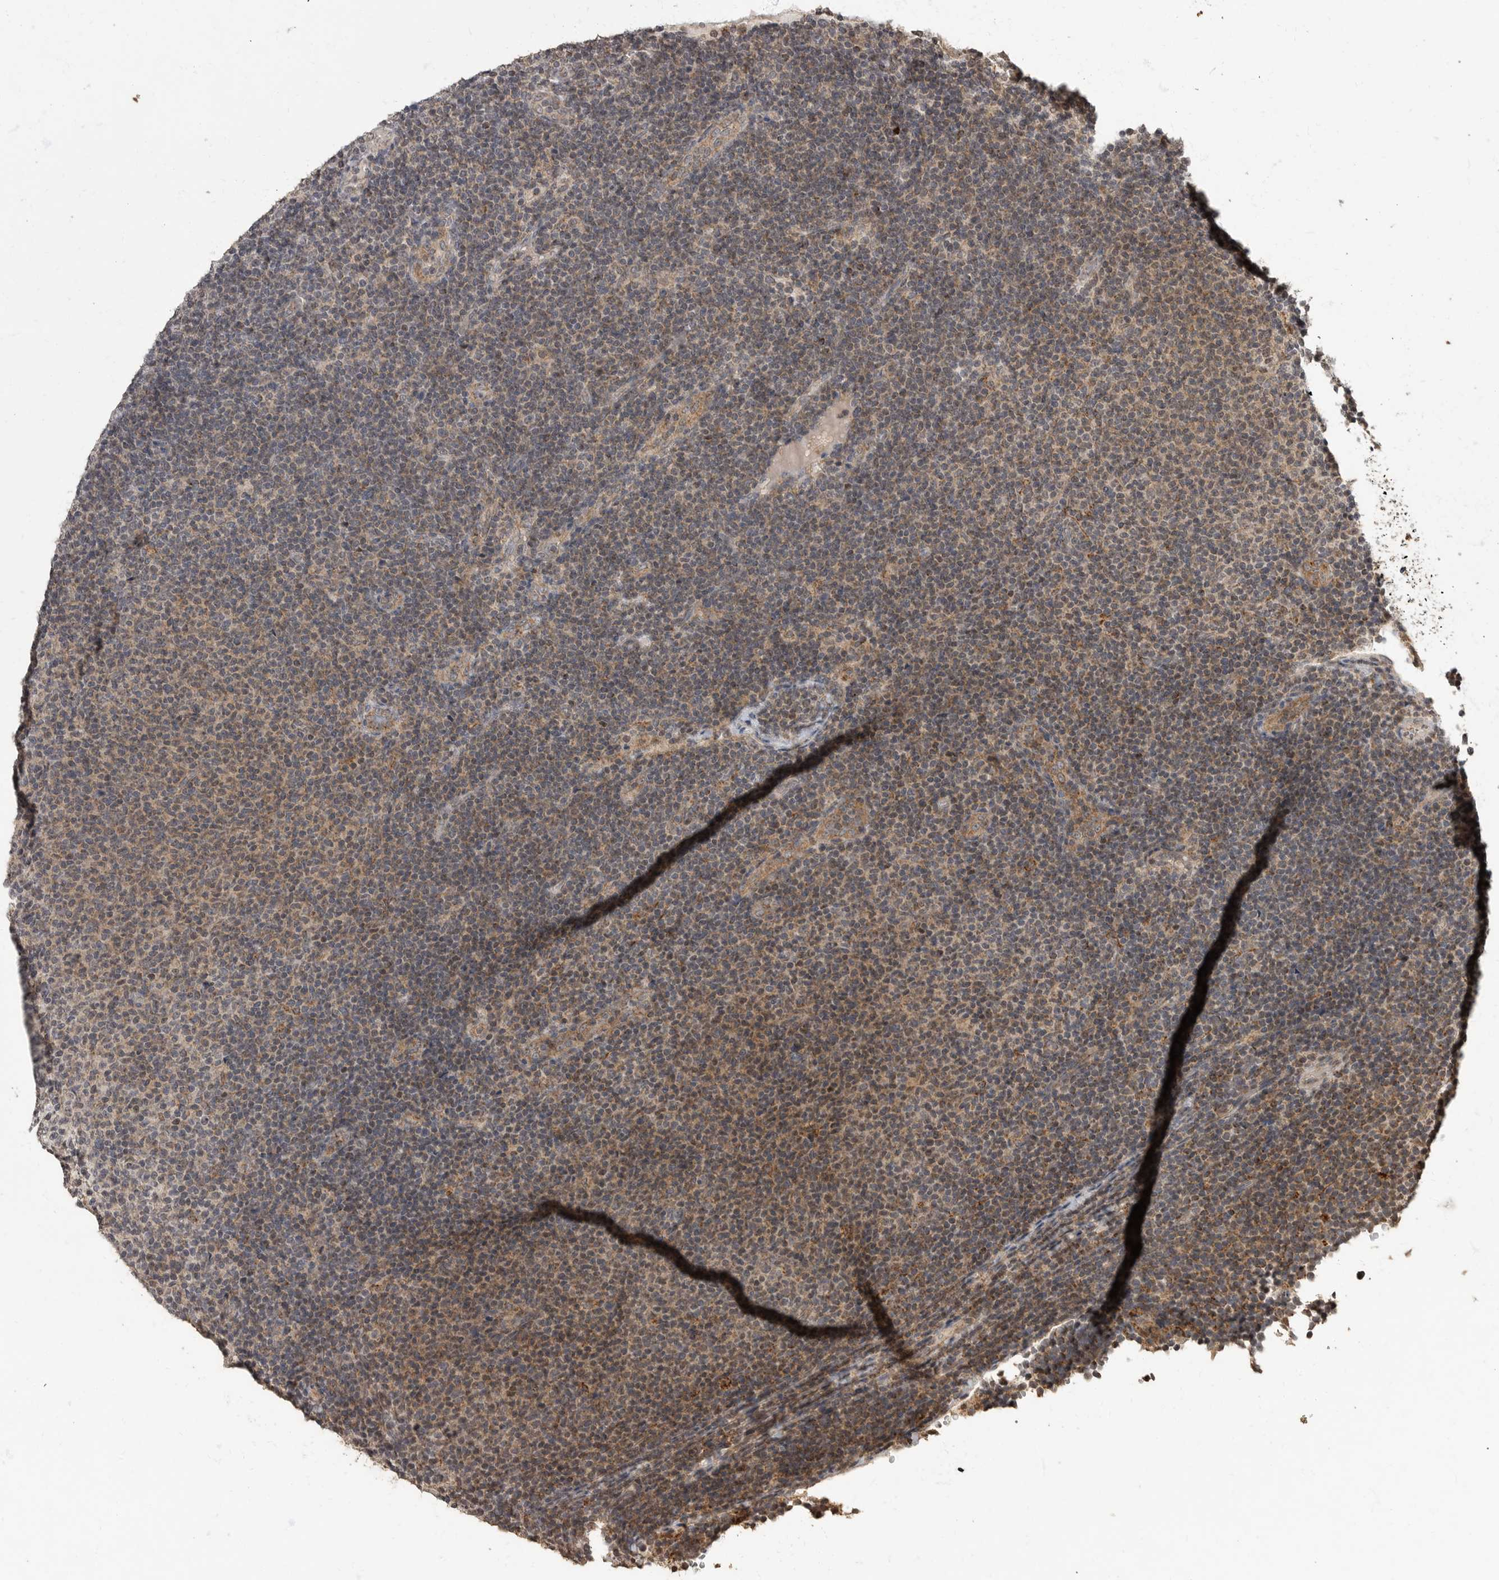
{"staining": {"intensity": "moderate", "quantity": "25%-75%", "location": "cytoplasmic/membranous"}, "tissue": "lymphoma", "cell_type": "Tumor cells", "image_type": "cancer", "snomed": [{"axis": "morphology", "description": "Malignant lymphoma, non-Hodgkin's type, Low grade"}, {"axis": "topography", "description": "Lymph node"}], "caption": "A micrograph showing moderate cytoplasmic/membranous positivity in approximately 25%-75% of tumor cells in low-grade malignant lymphoma, non-Hodgkin's type, as visualized by brown immunohistochemical staining.", "gene": "MAFG", "patient": {"sex": "male", "age": 66}}